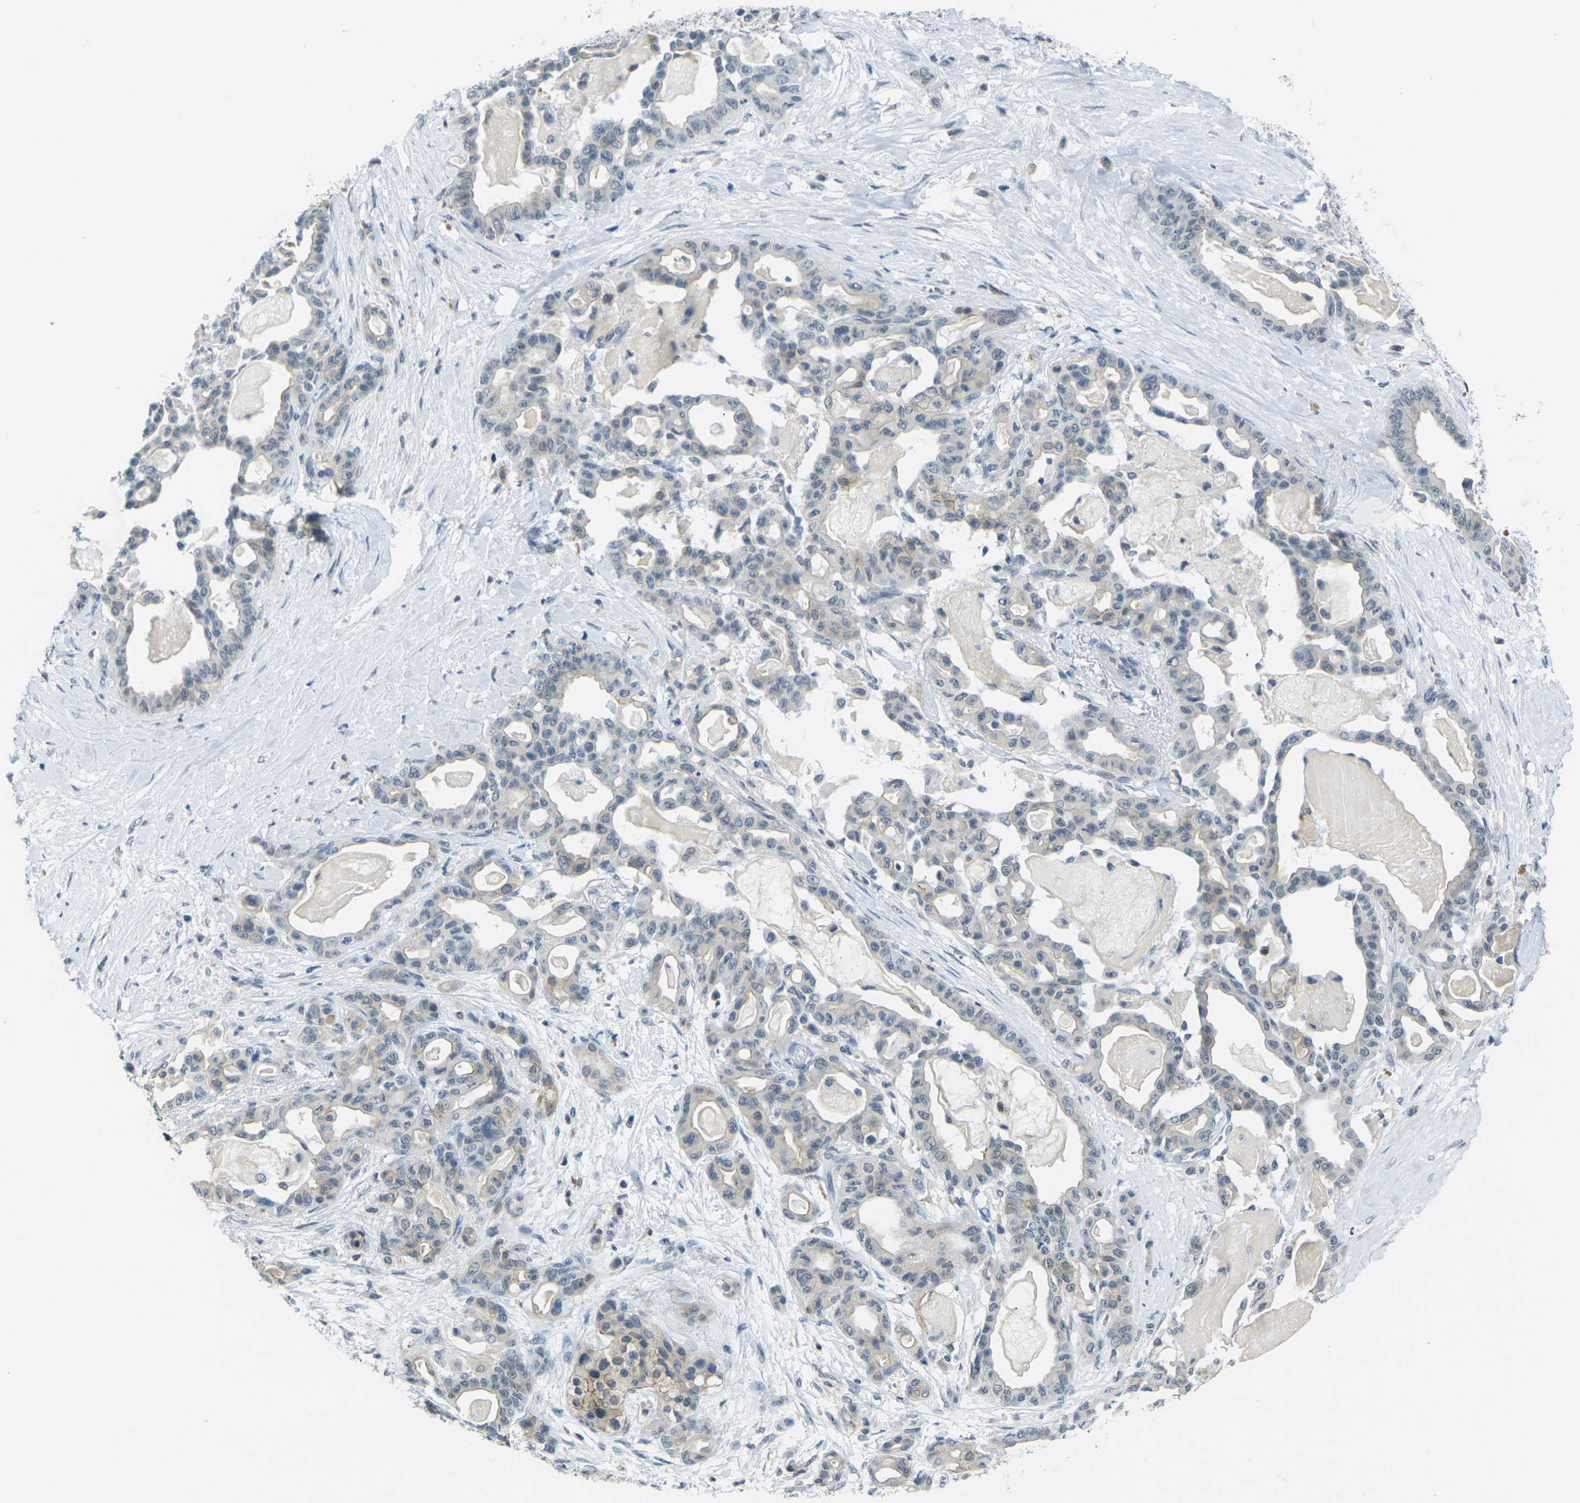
{"staining": {"intensity": "weak", "quantity": "<25%", "location": "cytoplasmic/membranous"}, "tissue": "pancreatic cancer", "cell_type": "Tumor cells", "image_type": "cancer", "snomed": [{"axis": "morphology", "description": "Adenocarcinoma, NOS"}, {"axis": "topography", "description": "Pancreas"}], "caption": "High magnification brightfield microscopy of pancreatic cancer stained with DAB (brown) and counterstained with hematoxylin (blue): tumor cells show no significant staining. The staining is performed using DAB brown chromogen with nuclei counter-stained in using hematoxylin.", "gene": "SPTBN2", "patient": {"sex": "male", "age": 63}}